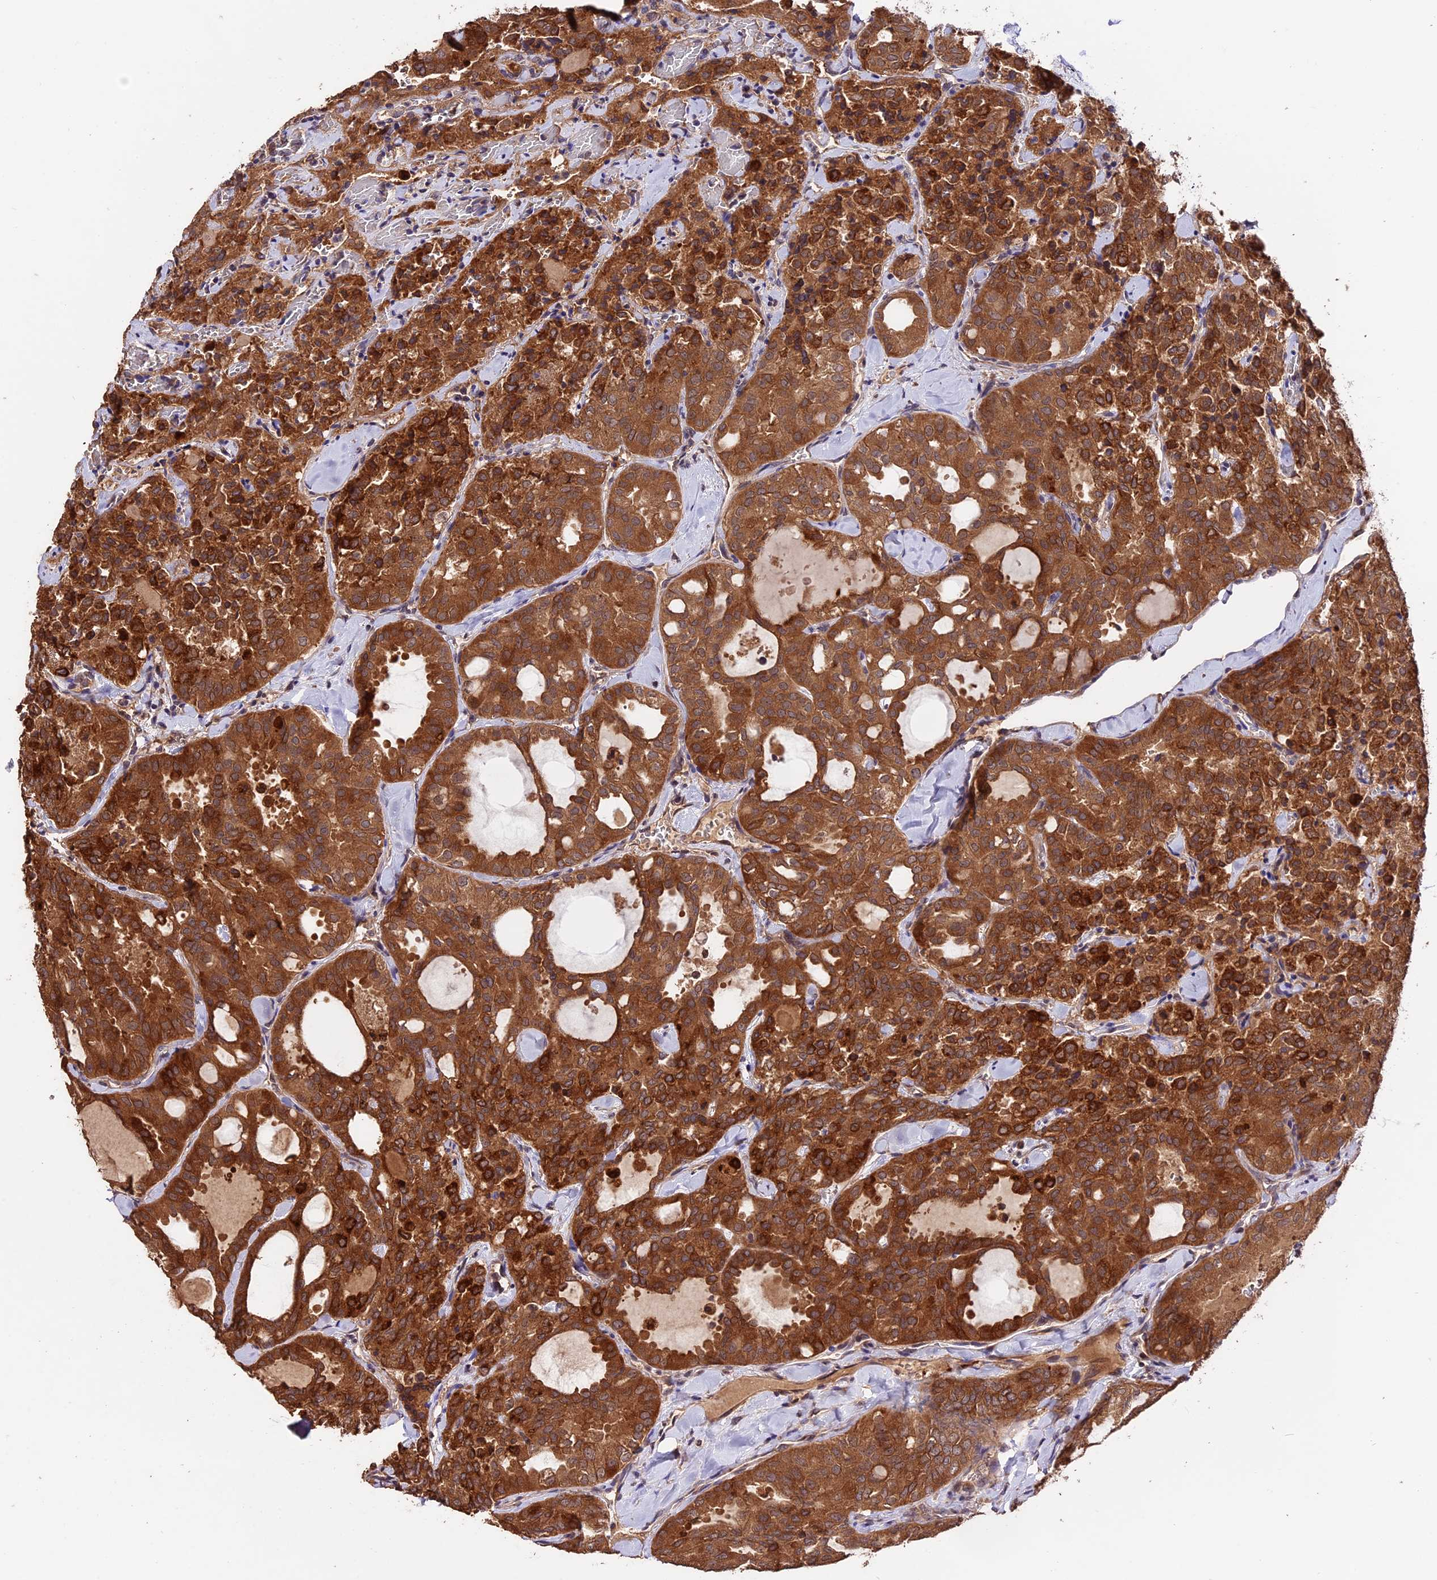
{"staining": {"intensity": "strong", "quantity": ">75%", "location": "cytoplasmic/membranous"}, "tissue": "thyroid cancer", "cell_type": "Tumor cells", "image_type": "cancer", "snomed": [{"axis": "morphology", "description": "Follicular adenoma carcinoma, NOS"}, {"axis": "topography", "description": "Thyroid gland"}], "caption": "An image showing strong cytoplasmic/membranous positivity in about >75% of tumor cells in thyroid cancer (follicular adenoma carcinoma), as visualized by brown immunohistochemical staining.", "gene": "TRMT1", "patient": {"sex": "male", "age": 75}}